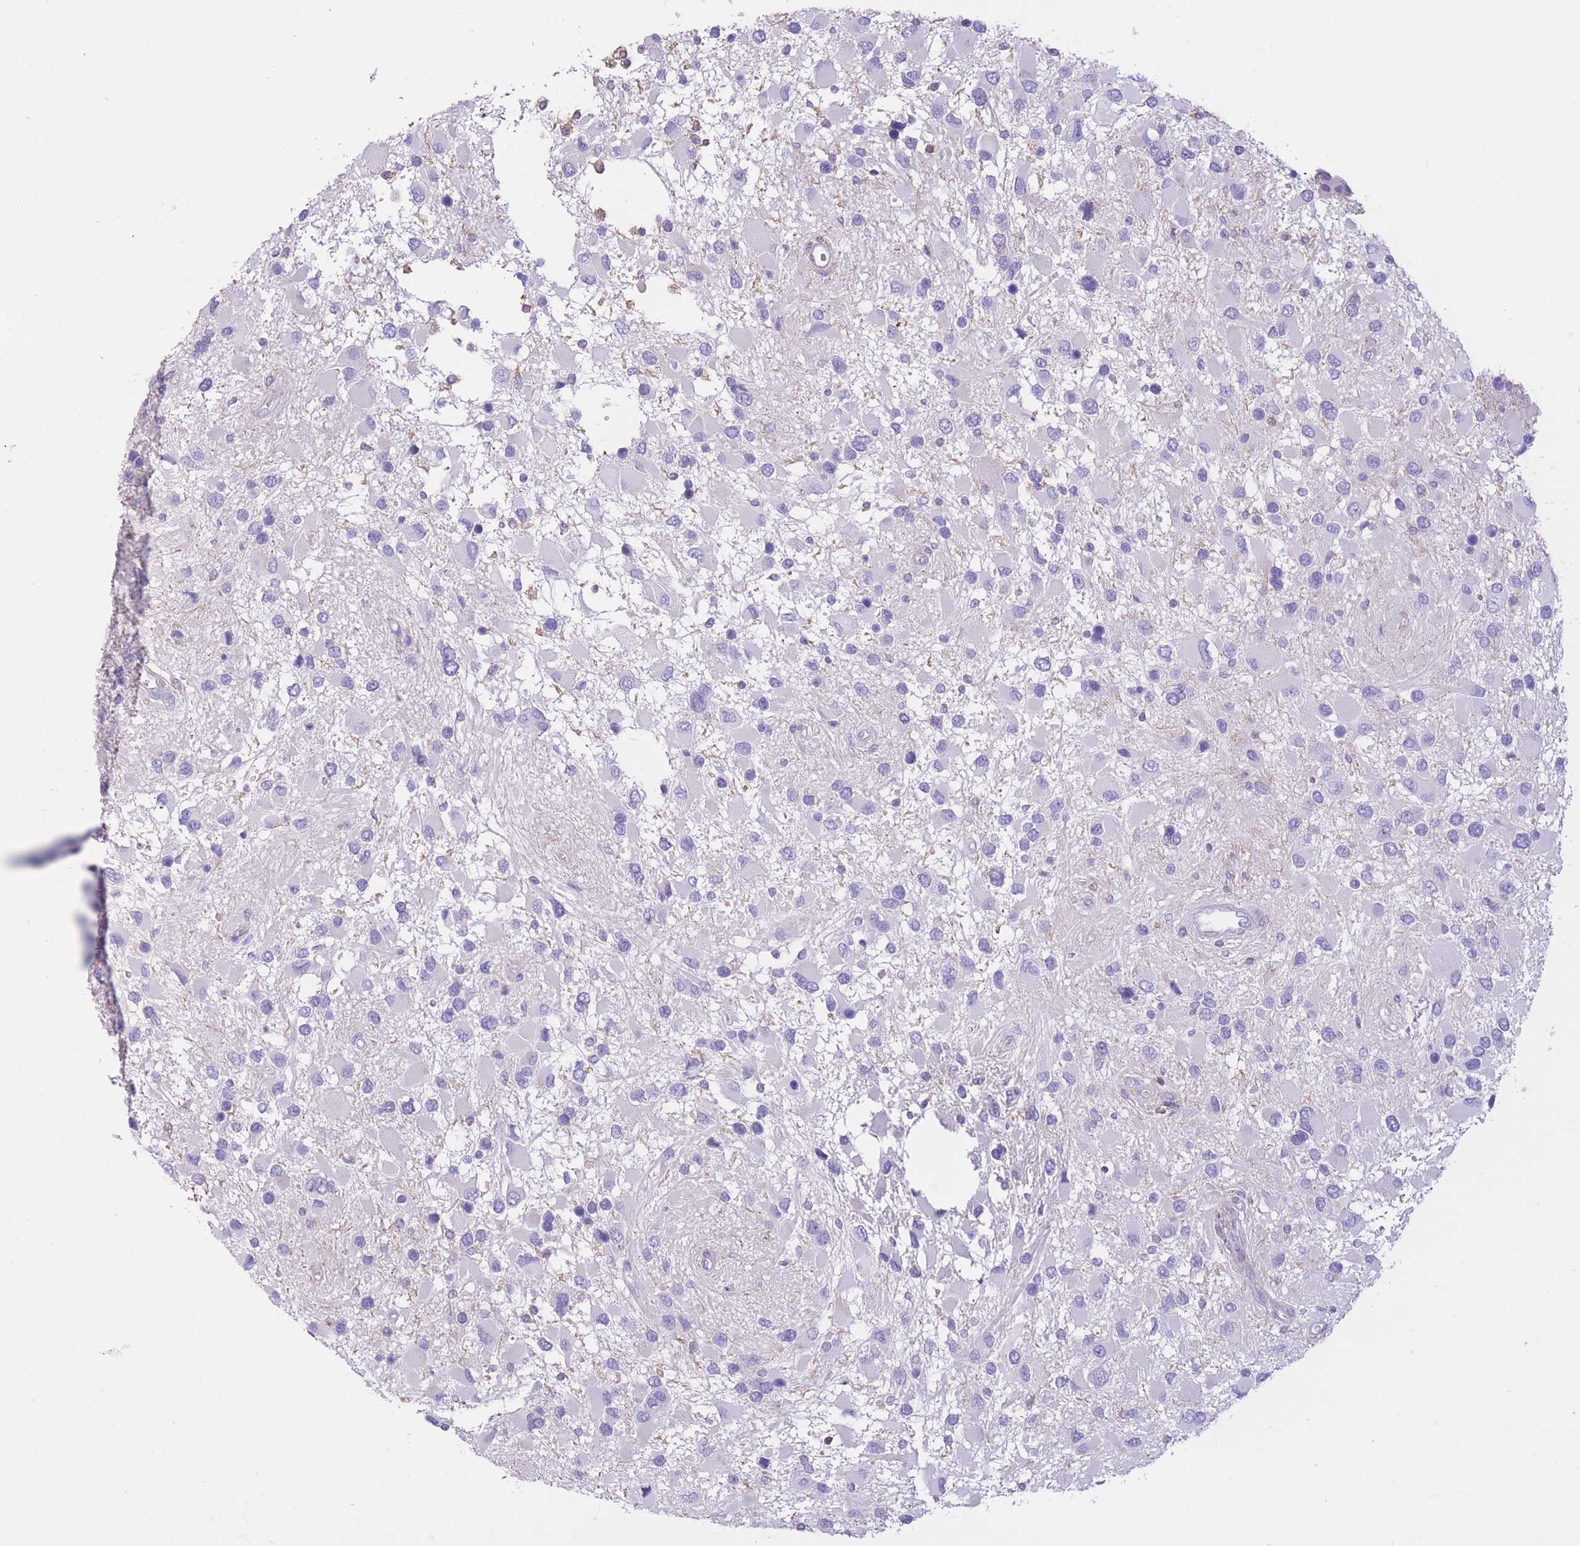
{"staining": {"intensity": "negative", "quantity": "none", "location": "none"}, "tissue": "glioma", "cell_type": "Tumor cells", "image_type": "cancer", "snomed": [{"axis": "morphology", "description": "Glioma, malignant, High grade"}, {"axis": "topography", "description": "Brain"}], "caption": "Tumor cells are negative for brown protein staining in malignant glioma (high-grade).", "gene": "PDHA1", "patient": {"sex": "male", "age": 53}}